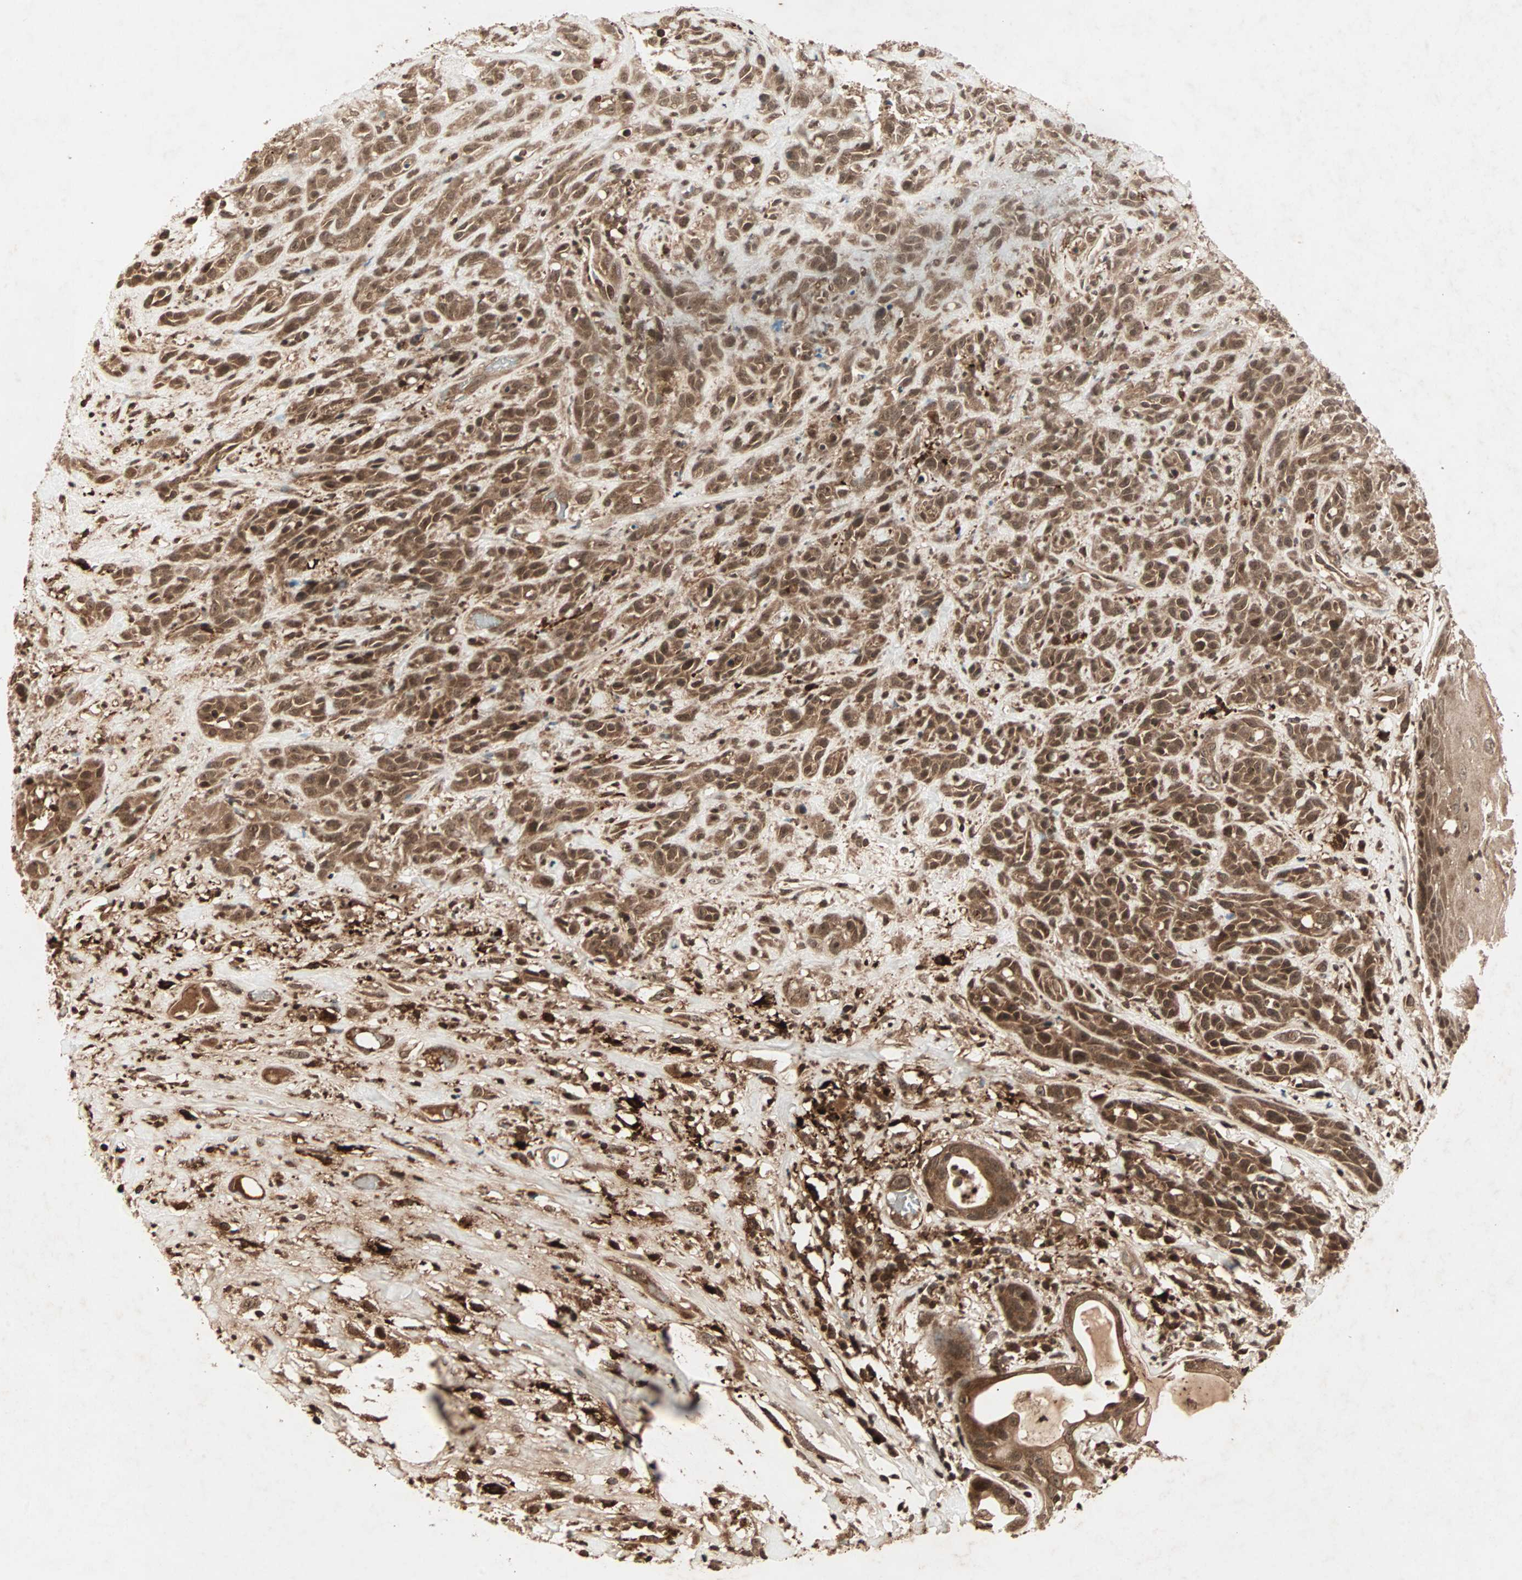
{"staining": {"intensity": "moderate", "quantity": ">75%", "location": "cytoplasmic/membranous,nuclear"}, "tissue": "head and neck cancer", "cell_type": "Tumor cells", "image_type": "cancer", "snomed": [{"axis": "morphology", "description": "Normal tissue, NOS"}, {"axis": "morphology", "description": "Squamous cell carcinoma, NOS"}, {"axis": "topography", "description": "Cartilage tissue"}, {"axis": "topography", "description": "Head-Neck"}], "caption": "Immunohistochemical staining of human squamous cell carcinoma (head and neck) demonstrates medium levels of moderate cytoplasmic/membranous and nuclear protein expression in approximately >75% of tumor cells. The protein is stained brown, and the nuclei are stained in blue (DAB (3,3'-diaminobenzidine) IHC with brightfield microscopy, high magnification).", "gene": "RFFL", "patient": {"sex": "male", "age": 62}}